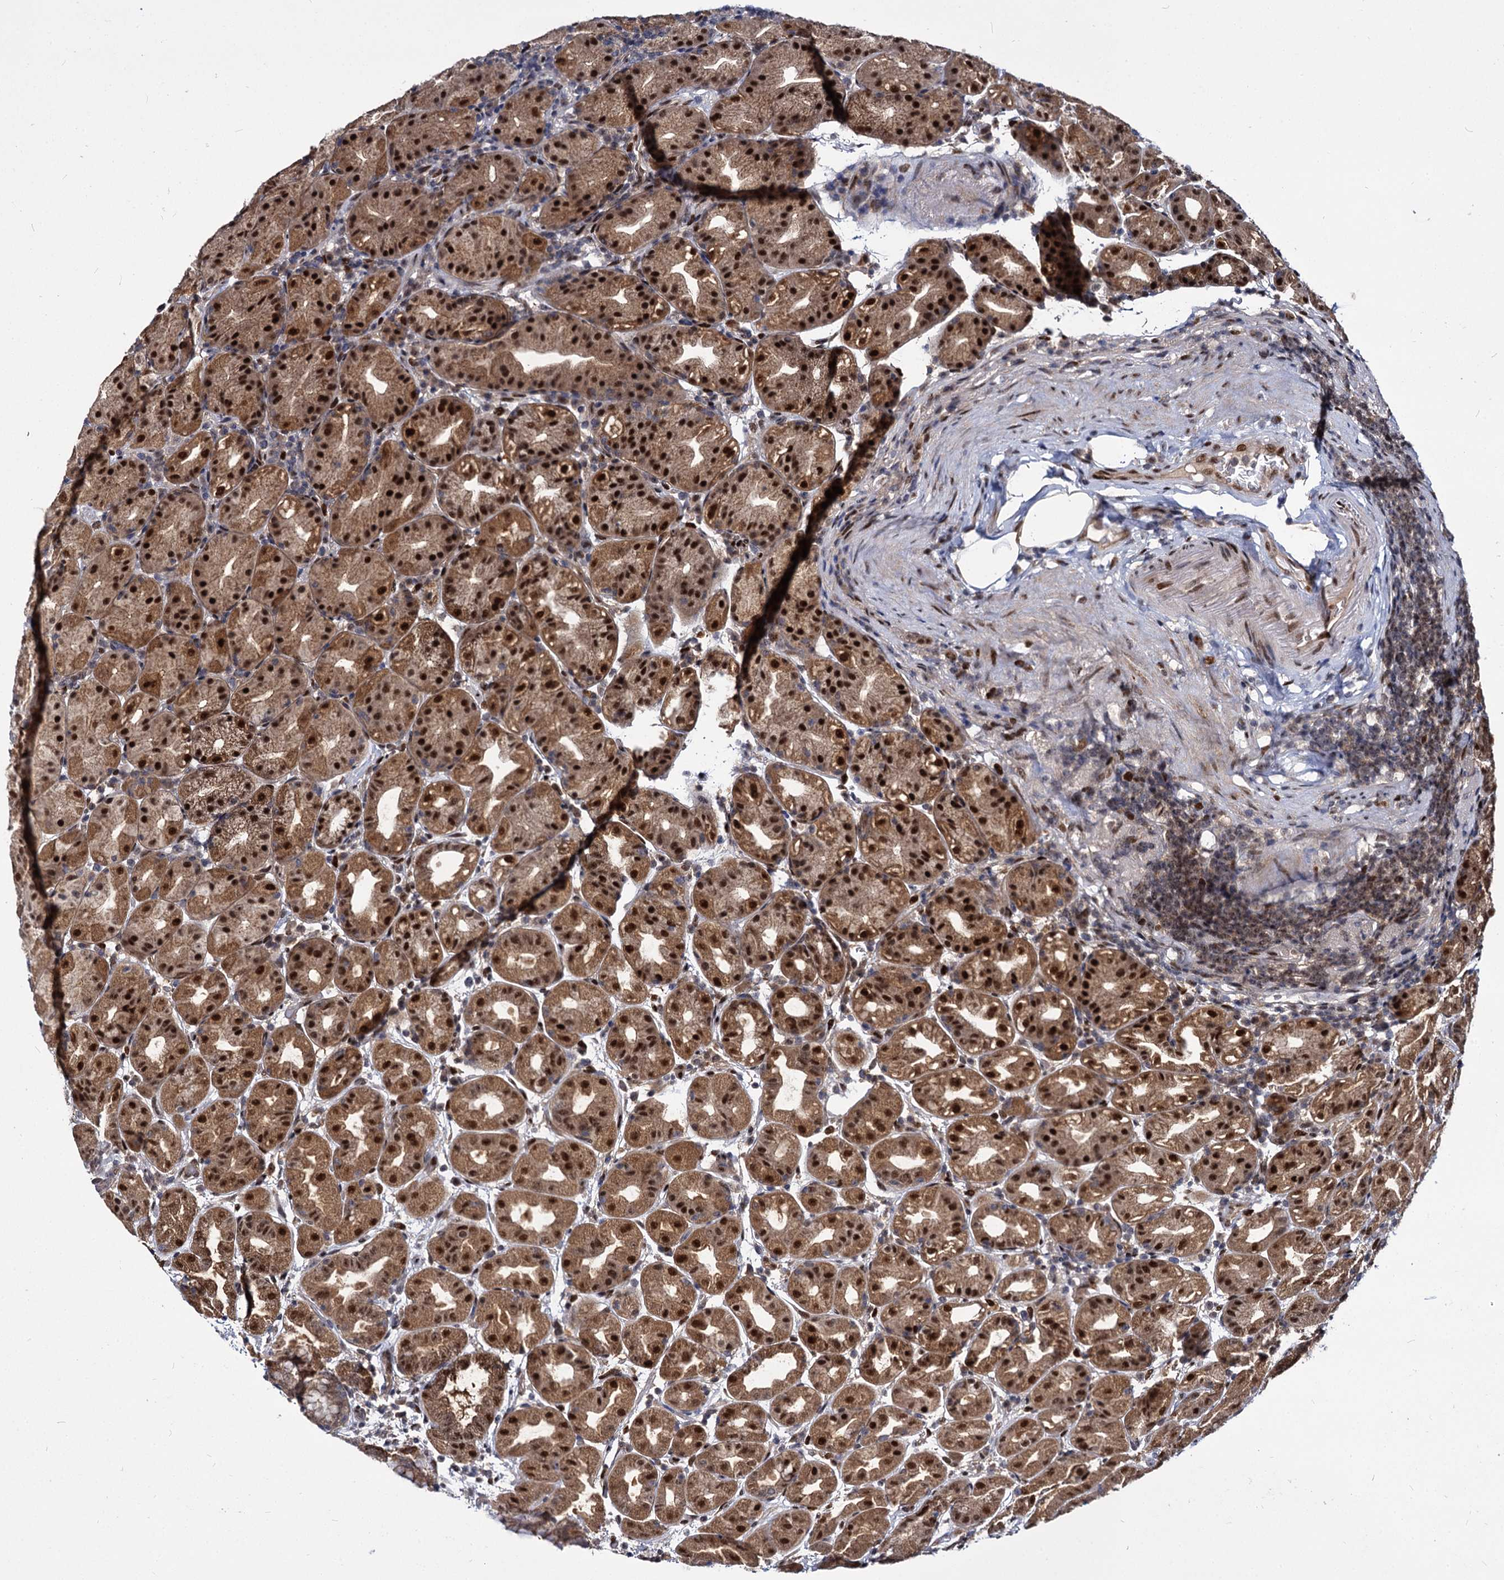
{"staining": {"intensity": "strong", "quantity": ">75%", "location": "cytoplasmic/membranous,nuclear"}, "tissue": "stomach", "cell_type": "Glandular cells", "image_type": "normal", "snomed": [{"axis": "morphology", "description": "Normal tissue, NOS"}, {"axis": "topography", "description": "Stomach"}], "caption": "Immunohistochemistry (IHC) of unremarkable stomach displays high levels of strong cytoplasmic/membranous,nuclear expression in approximately >75% of glandular cells.", "gene": "MAML2", "patient": {"sex": "female", "age": 79}}